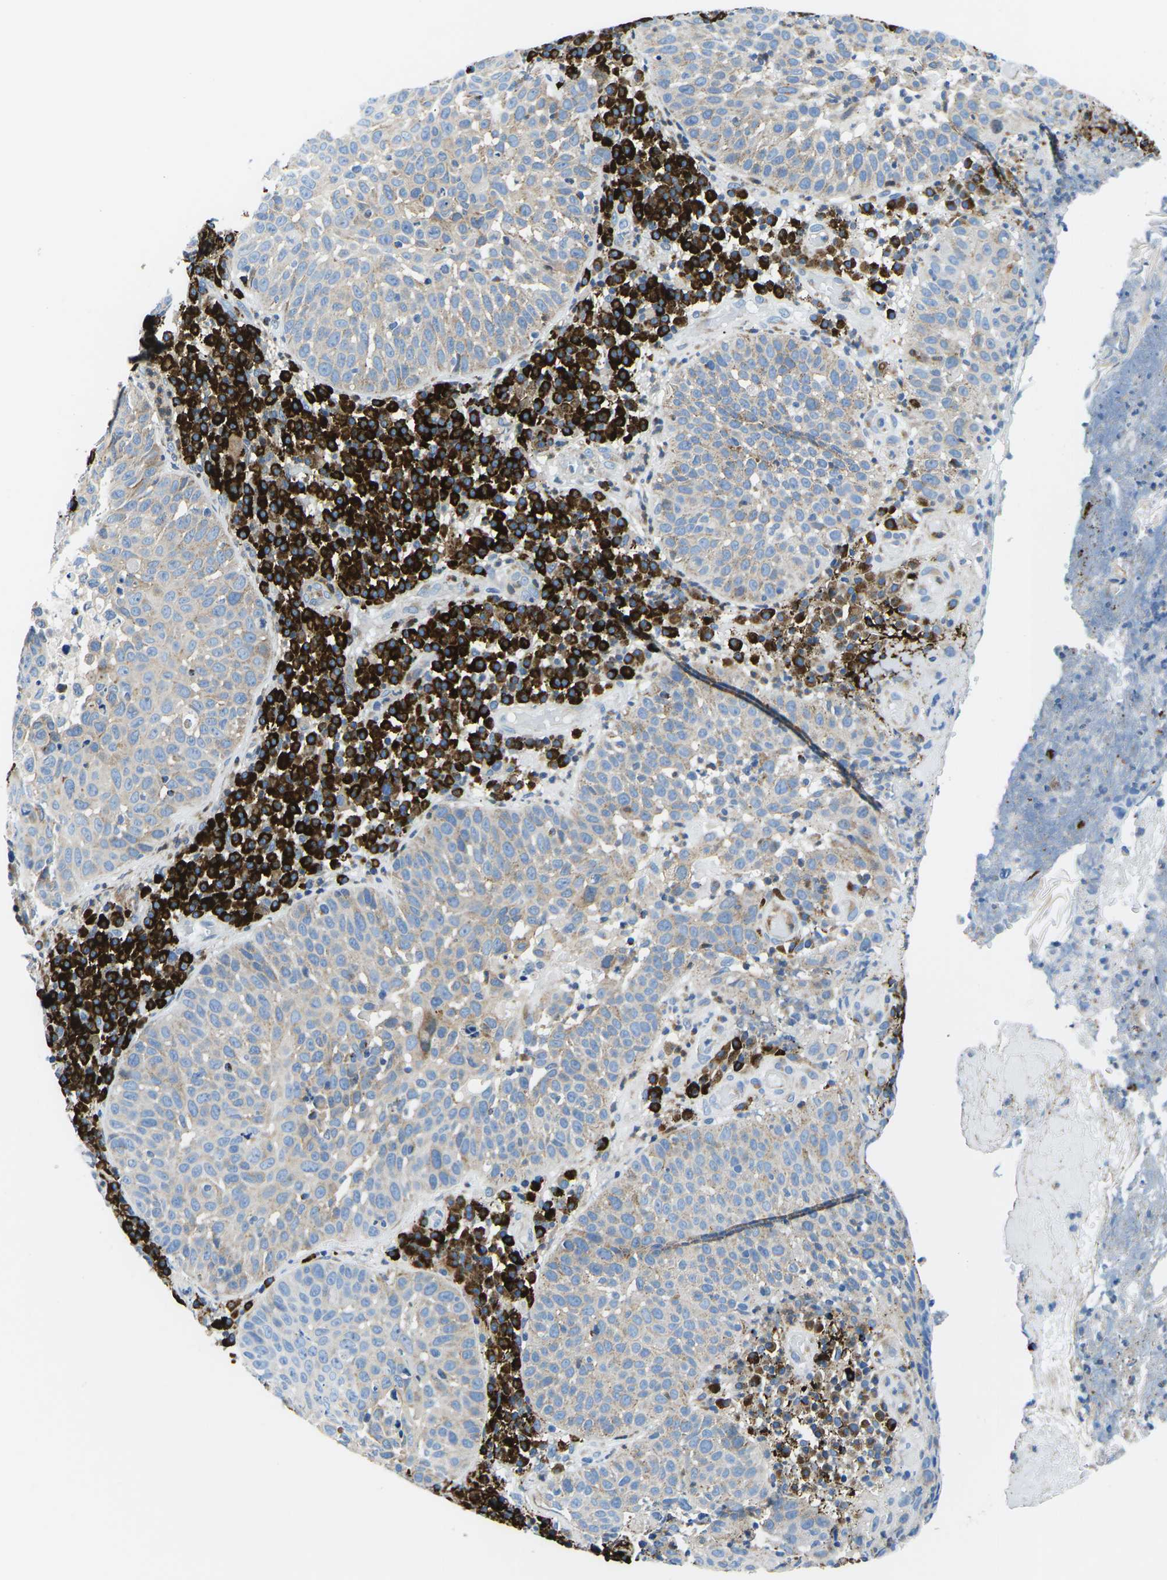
{"staining": {"intensity": "negative", "quantity": "none", "location": "none"}, "tissue": "skin cancer", "cell_type": "Tumor cells", "image_type": "cancer", "snomed": [{"axis": "morphology", "description": "Squamous cell carcinoma in situ, NOS"}, {"axis": "morphology", "description": "Squamous cell carcinoma, NOS"}, {"axis": "topography", "description": "Skin"}], "caption": "Immunohistochemistry (IHC) image of neoplastic tissue: human skin cancer (squamous cell carcinoma) stained with DAB (3,3'-diaminobenzidine) demonstrates no significant protein positivity in tumor cells. Nuclei are stained in blue.", "gene": "MC4R", "patient": {"sex": "male", "age": 93}}